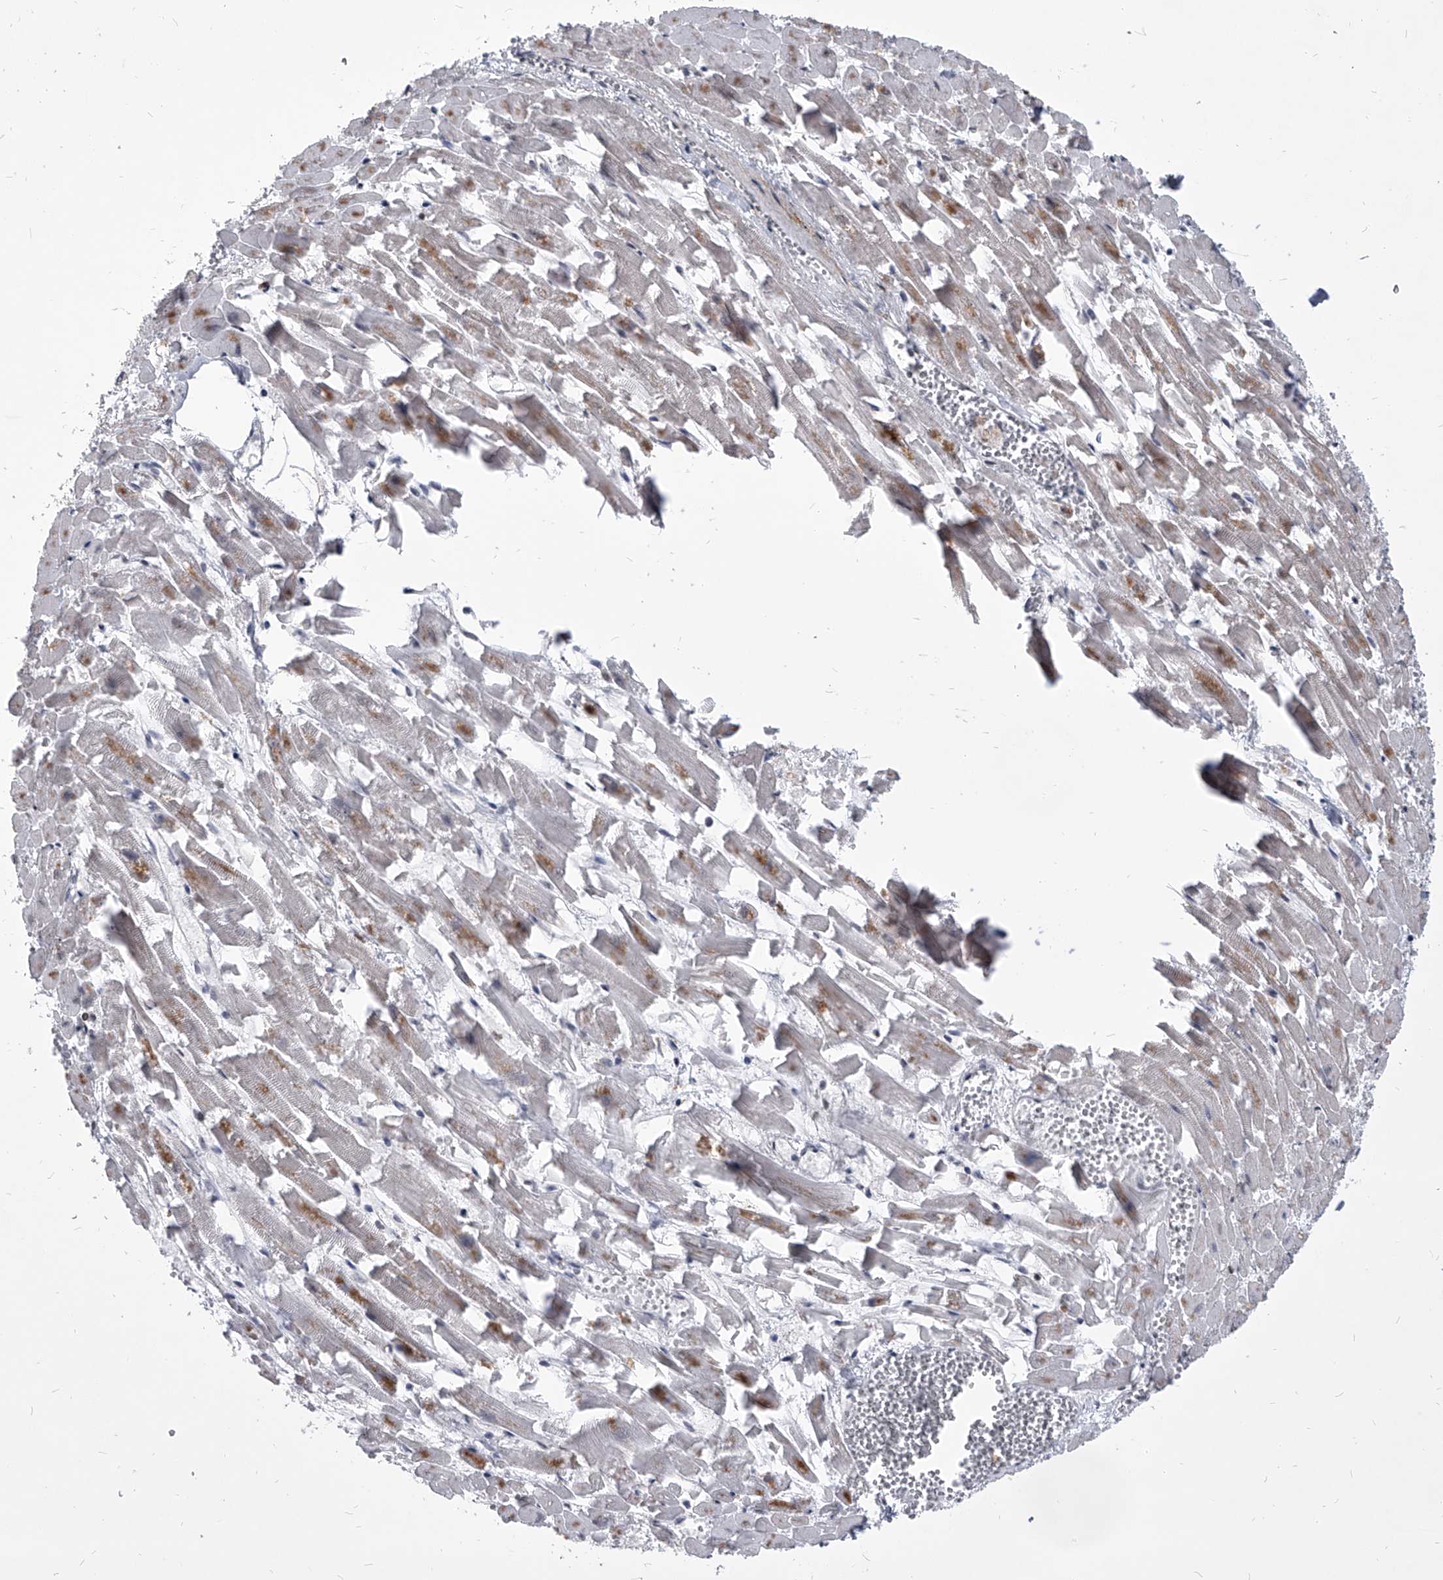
{"staining": {"intensity": "moderate", "quantity": "<25%", "location": "cytoplasmic/membranous"}, "tissue": "heart muscle", "cell_type": "Cardiomyocytes", "image_type": "normal", "snomed": [{"axis": "morphology", "description": "Normal tissue, NOS"}, {"axis": "topography", "description": "Heart"}], "caption": "Protein analysis of benign heart muscle displays moderate cytoplasmic/membranous positivity in approximately <25% of cardiomyocytes. The protein is stained brown, and the nuclei are stained in blue (DAB (3,3'-diaminobenzidine) IHC with brightfield microscopy, high magnification).", "gene": "PPIL4", "patient": {"sex": "female", "age": 64}}